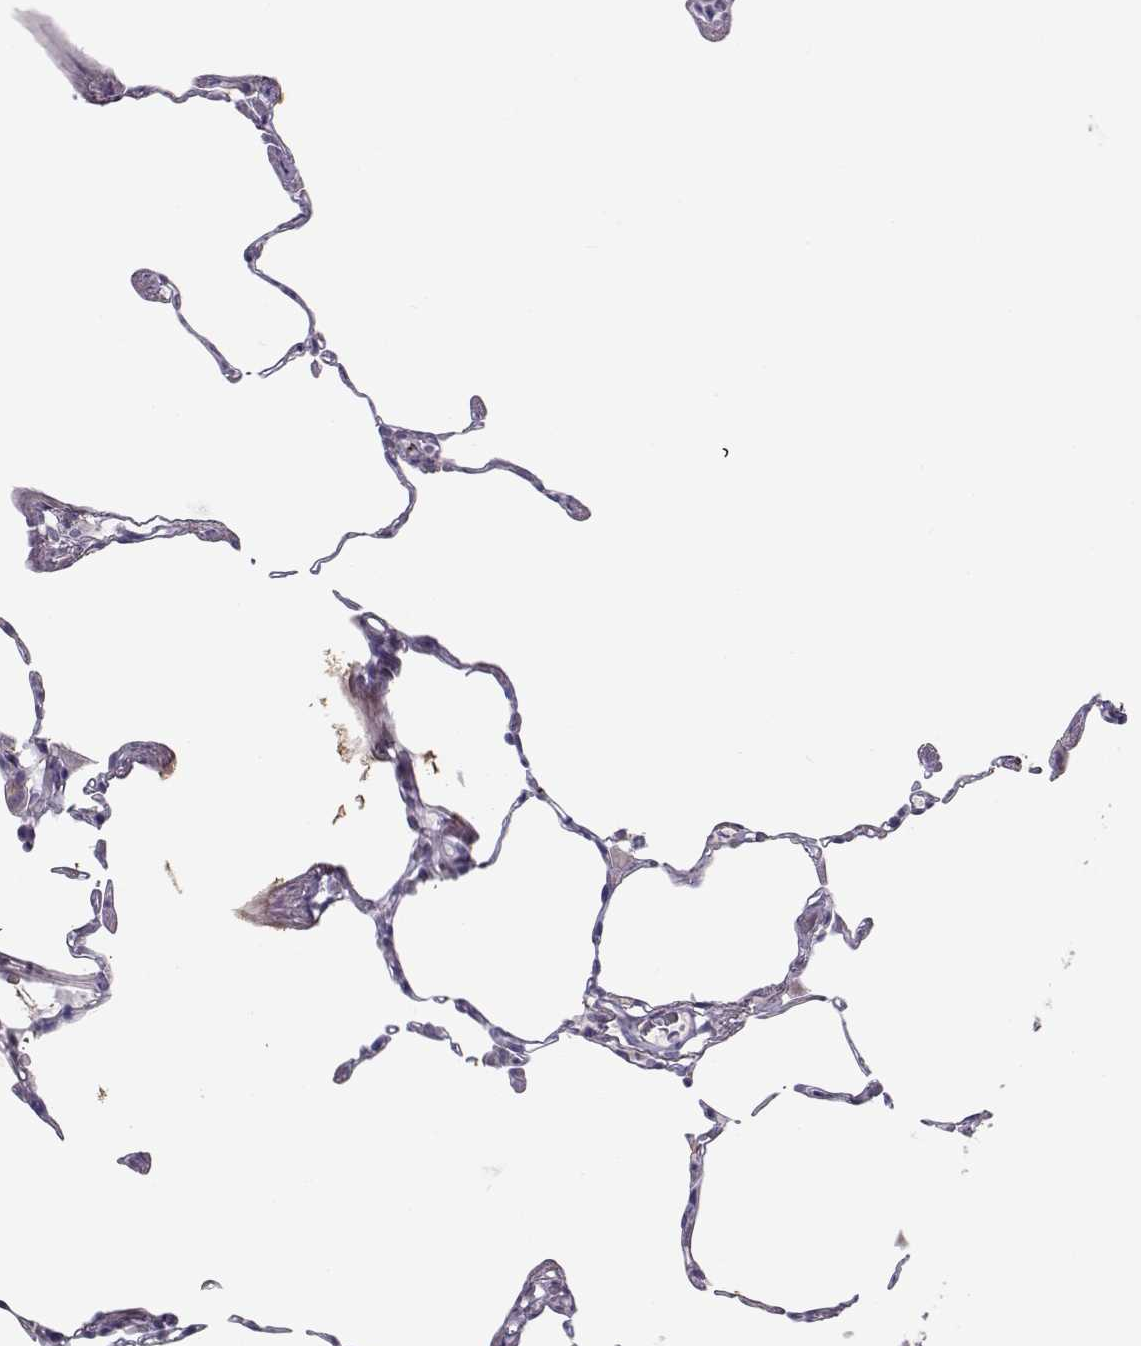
{"staining": {"intensity": "negative", "quantity": "none", "location": "none"}, "tissue": "lung", "cell_type": "Alveolar cells", "image_type": "normal", "snomed": [{"axis": "morphology", "description": "Normal tissue, NOS"}, {"axis": "topography", "description": "Lung"}], "caption": "Immunohistochemistry of unremarkable lung displays no expression in alveolar cells. (DAB (3,3'-diaminobenzidine) immunohistochemistry, high magnification).", "gene": "KLF17", "patient": {"sex": "female", "age": 57}}